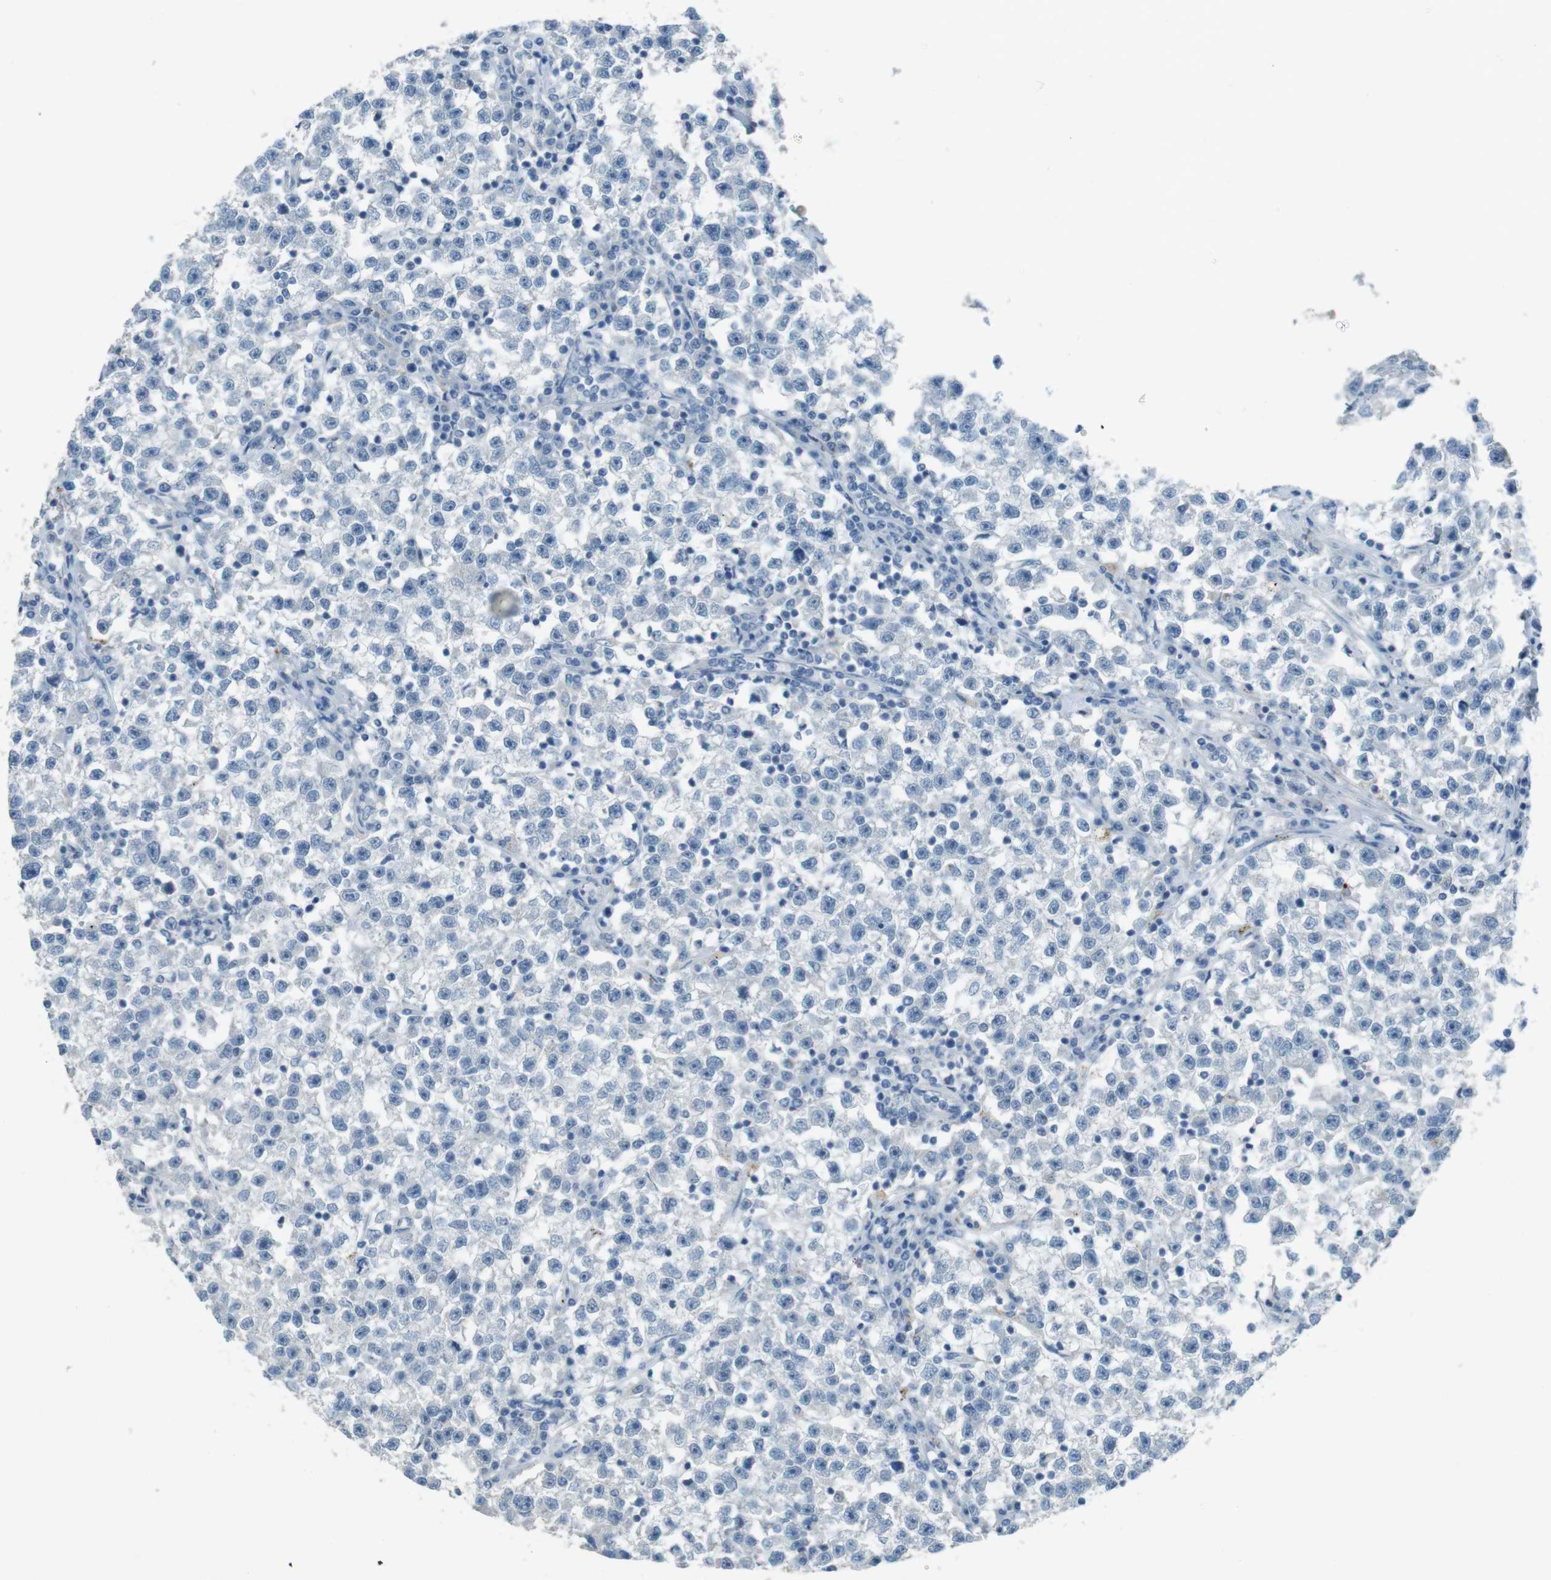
{"staining": {"intensity": "negative", "quantity": "none", "location": "none"}, "tissue": "testis cancer", "cell_type": "Tumor cells", "image_type": "cancer", "snomed": [{"axis": "morphology", "description": "Seminoma, NOS"}, {"axis": "topography", "description": "Testis"}], "caption": "Histopathology image shows no protein staining in tumor cells of testis seminoma tissue.", "gene": "ENTPD7", "patient": {"sex": "male", "age": 22}}